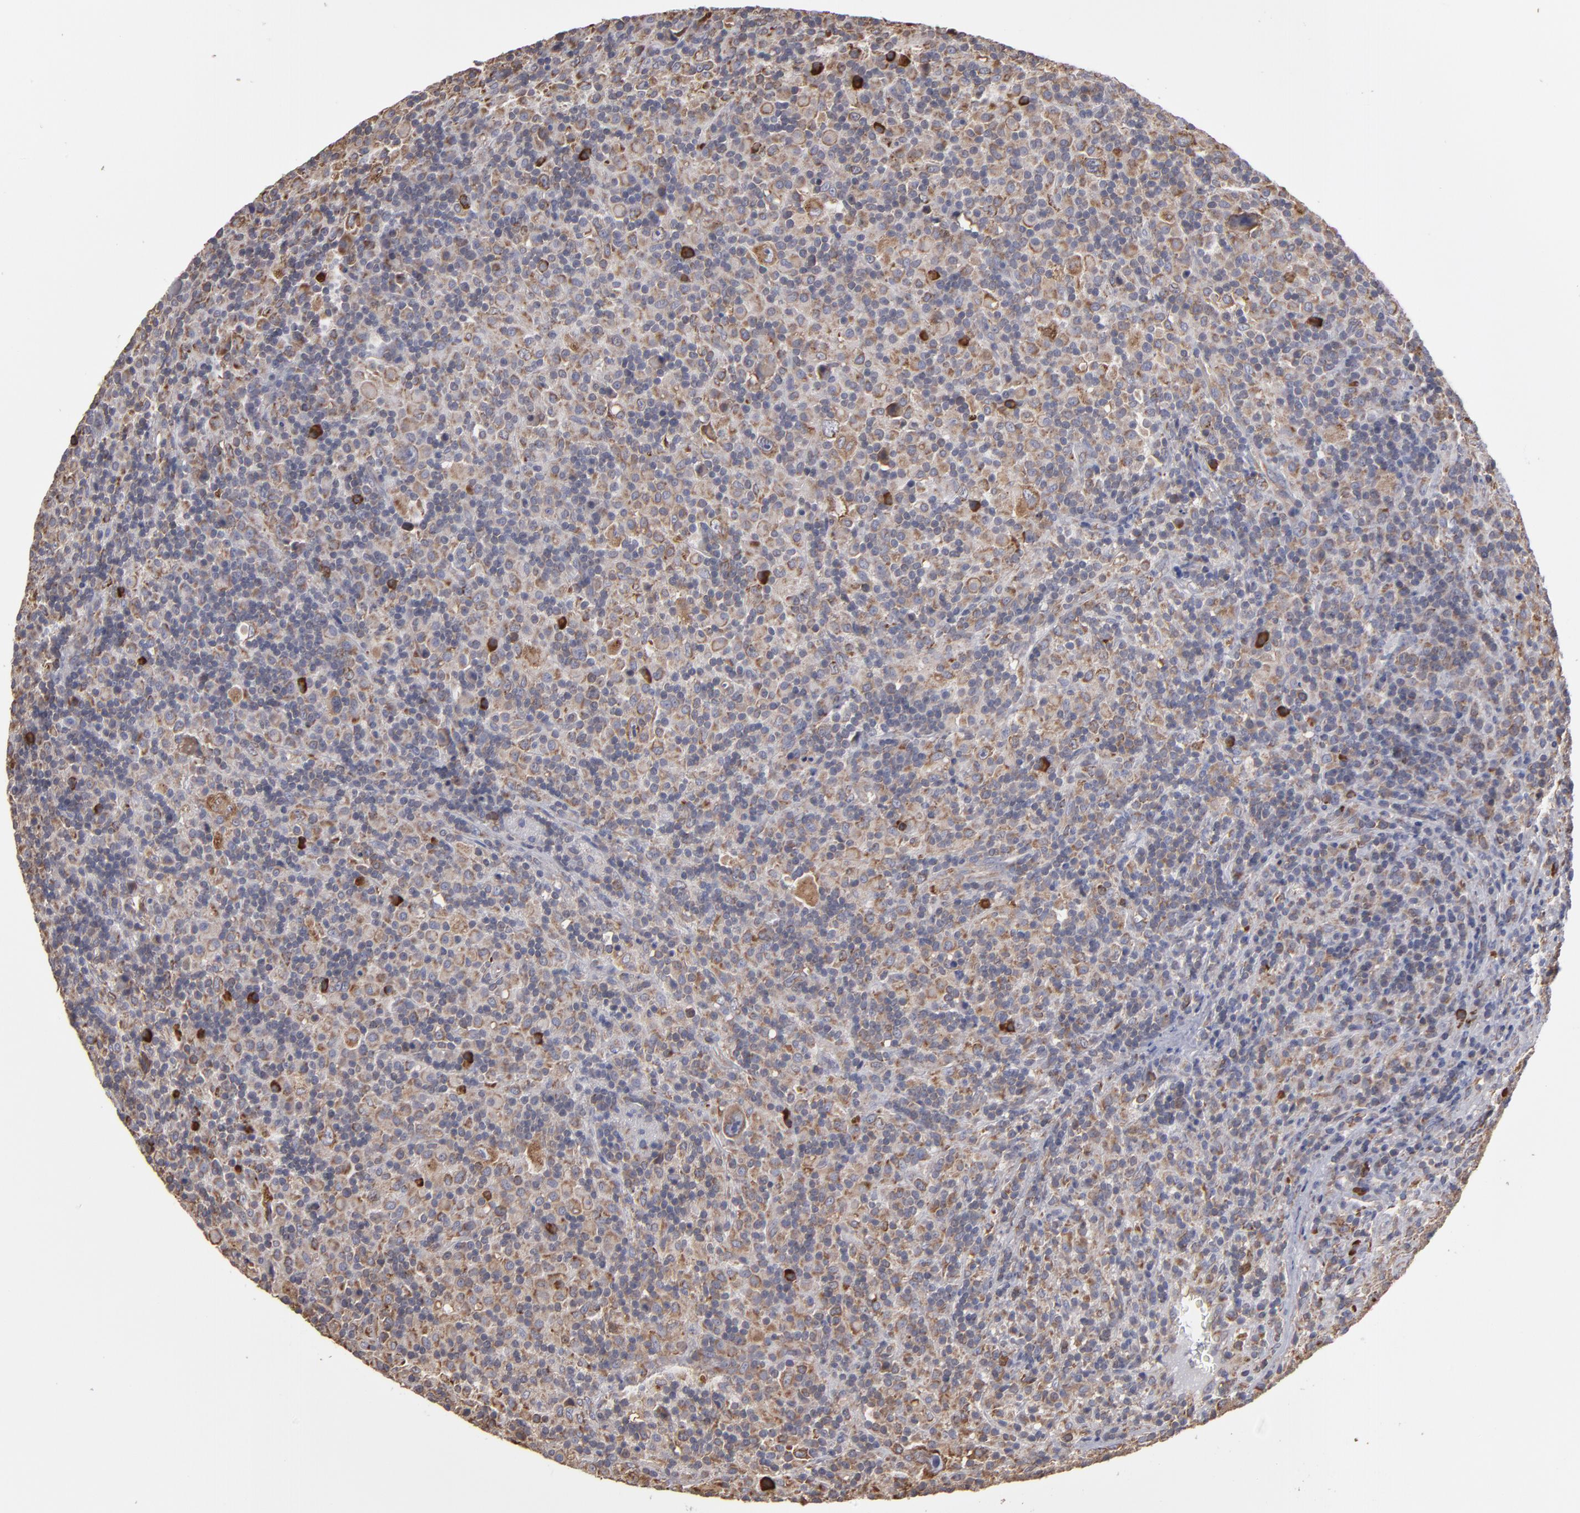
{"staining": {"intensity": "moderate", "quantity": "25%-75%", "location": "cytoplasmic/membranous"}, "tissue": "lymphoma", "cell_type": "Tumor cells", "image_type": "cancer", "snomed": [{"axis": "morphology", "description": "Hodgkin's disease, NOS"}, {"axis": "topography", "description": "Lymph node"}], "caption": "Moderate cytoplasmic/membranous protein expression is present in approximately 25%-75% of tumor cells in Hodgkin's disease.", "gene": "SND1", "patient": {"sex": "male", "age": 46}}